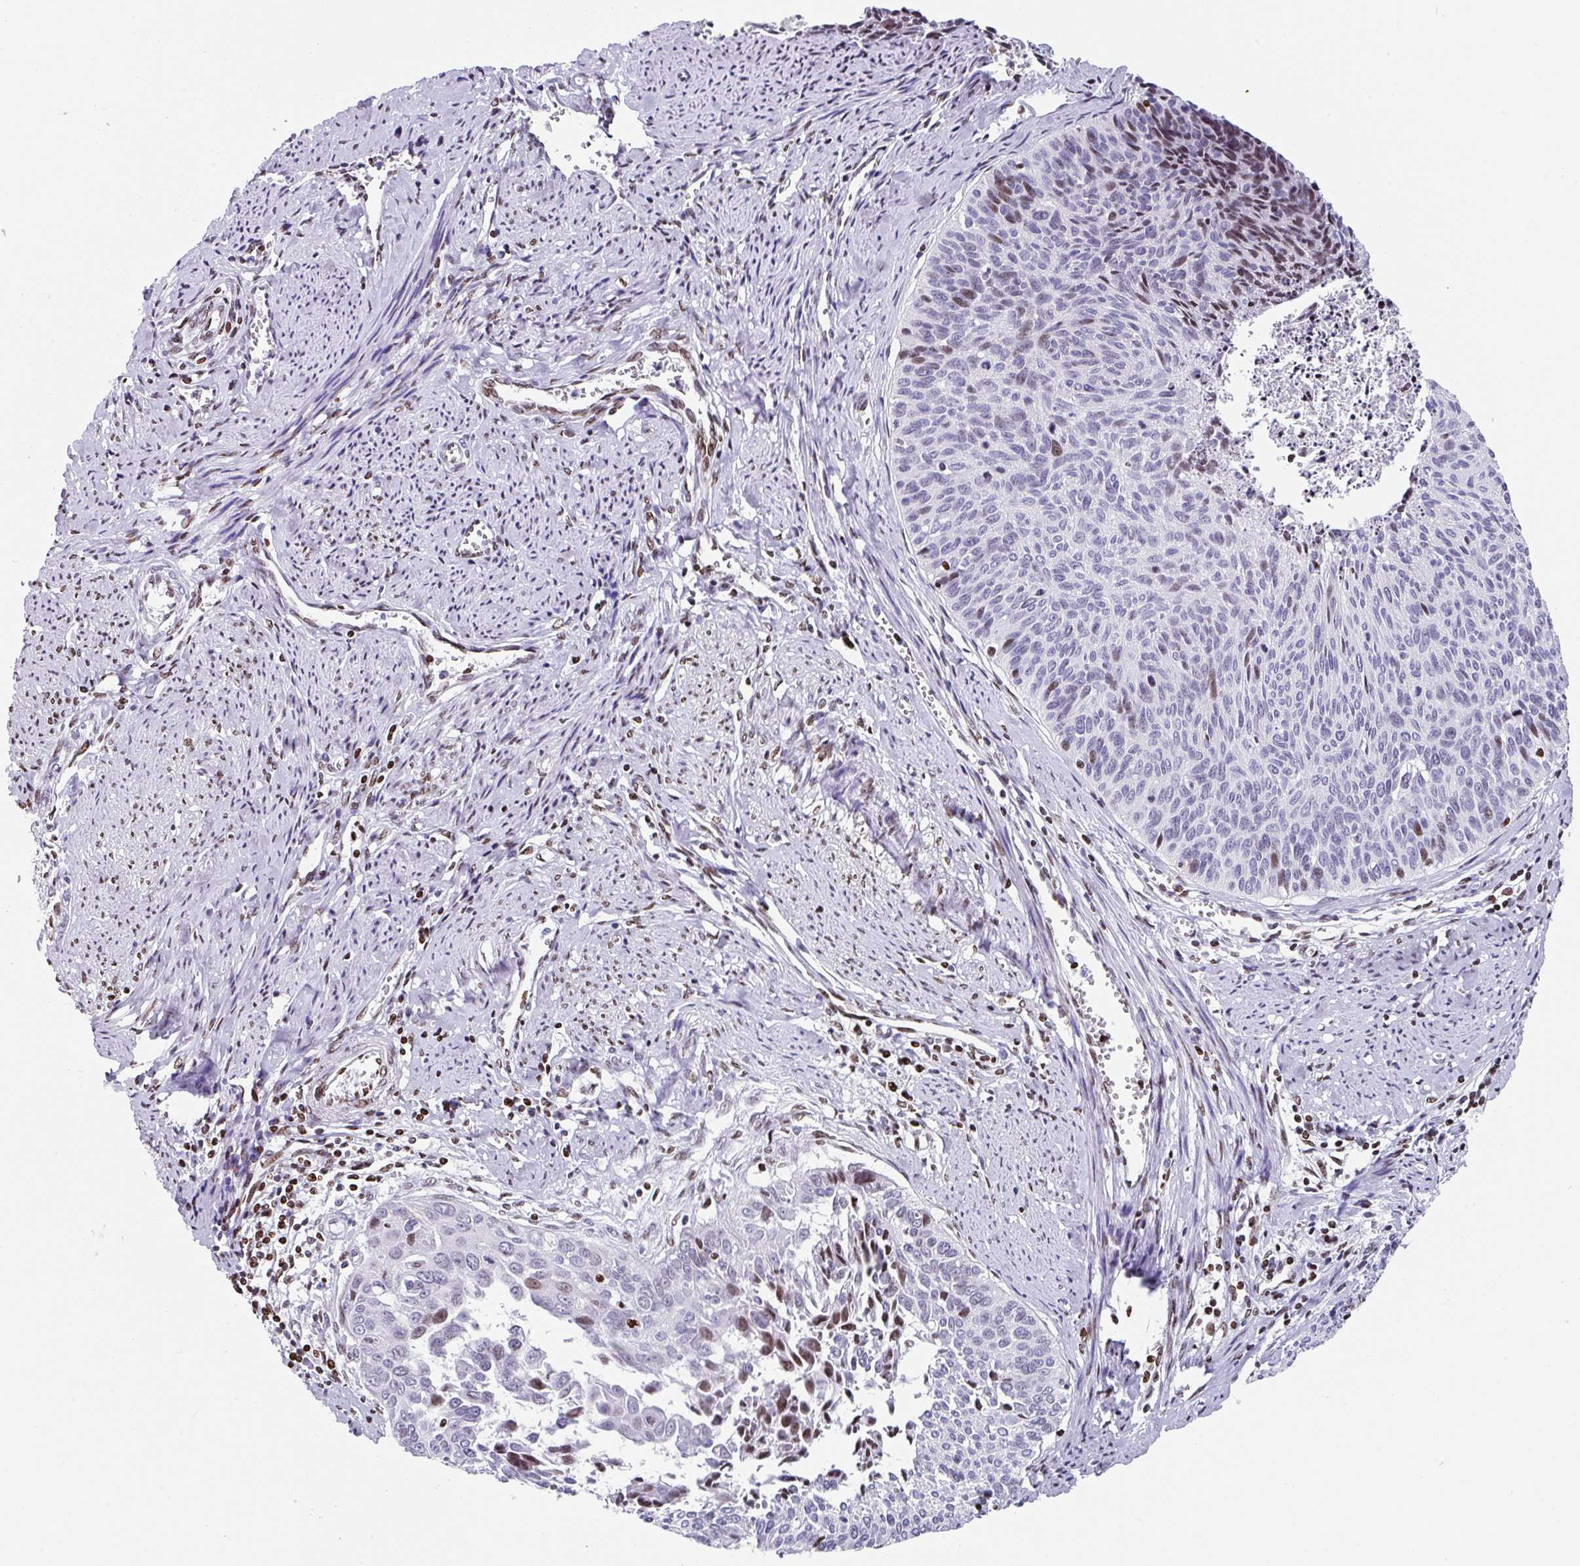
{"staining": {"intensity": "moderate", "quantity": "<25%", "location": "nuclear"}, "tissue": "cervical cancer", "cell_type": "Tumor cells", "image_type": "cancer", "snomed": [{"axis": "morphology", "description": "Squamous cell carcinoma, NOS"}, {"axis": "topography", "description": "Cervix"}], "caption": "Tumor cells reveal low levels of moderate nuclear staining in approximately <25% of cells in human cervical squamous cell carcinoma. (Stains: DAB in brown, nuclei in blue, Microscopy: brightfield microscopy at high magnification).", "gene": "TCF3", "patient": {"sex": "female", "age": 55}}